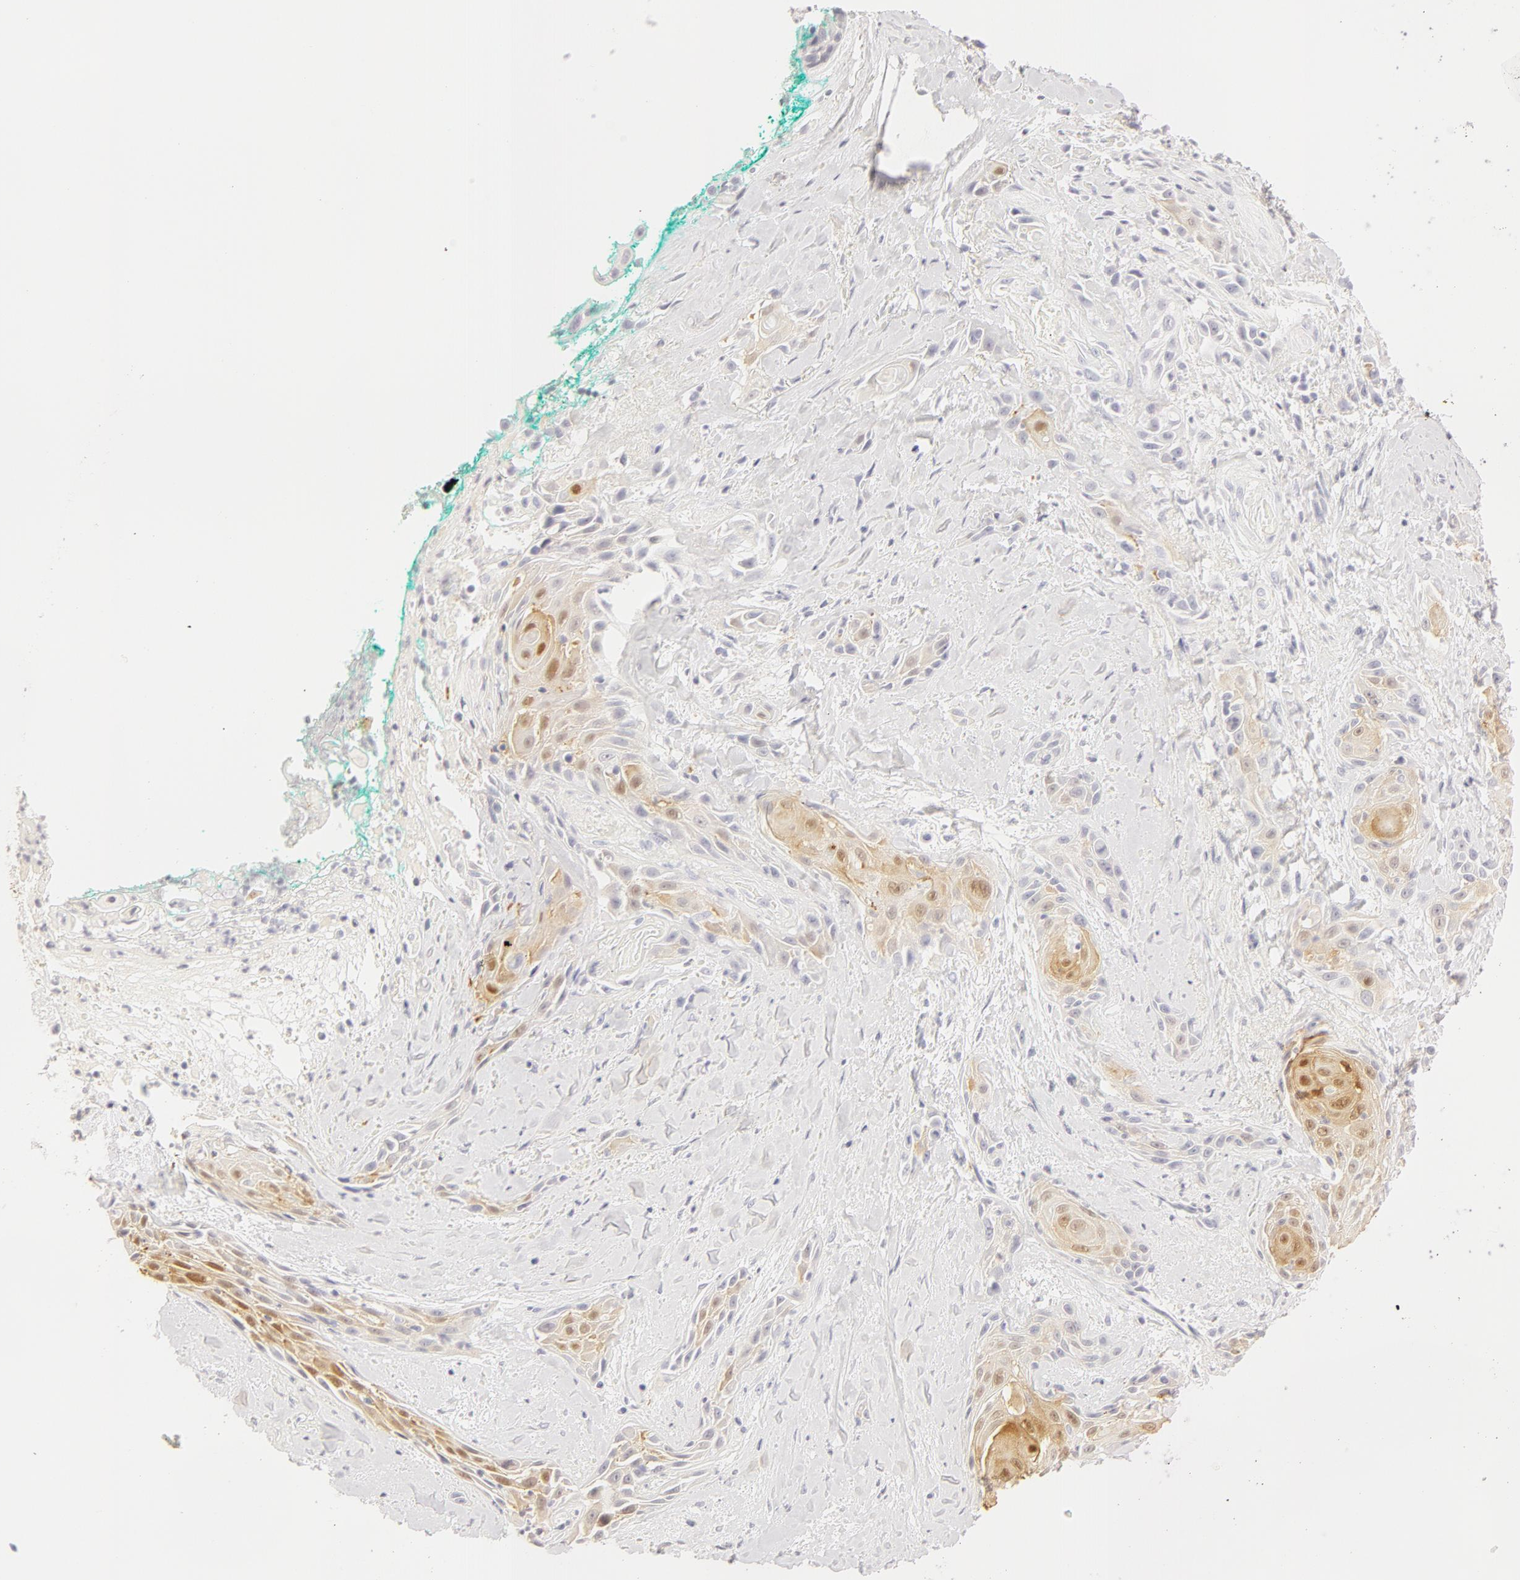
{"staining": {"intensity": "weak", "quantity": "<25%", "location": "cytoplasmic/membranous,nuclear"}, "tissue": "skin cancer", "cell_type": "Tumor cells", "image_type": "cancer", "snomed": [{"axis": "morphology", "description": "Squamous cell carcinoma, NOS"}, {"axis": "topography", "description": "Skin"}, {"axis": "topography", "description": "Anal"}], "caption": "There is no significant positivity in tumor cells of skin cancer (squamous cell carcinoma).", "gene": "LGALS7B", "patient": {"sex": "male", "age": 64}}